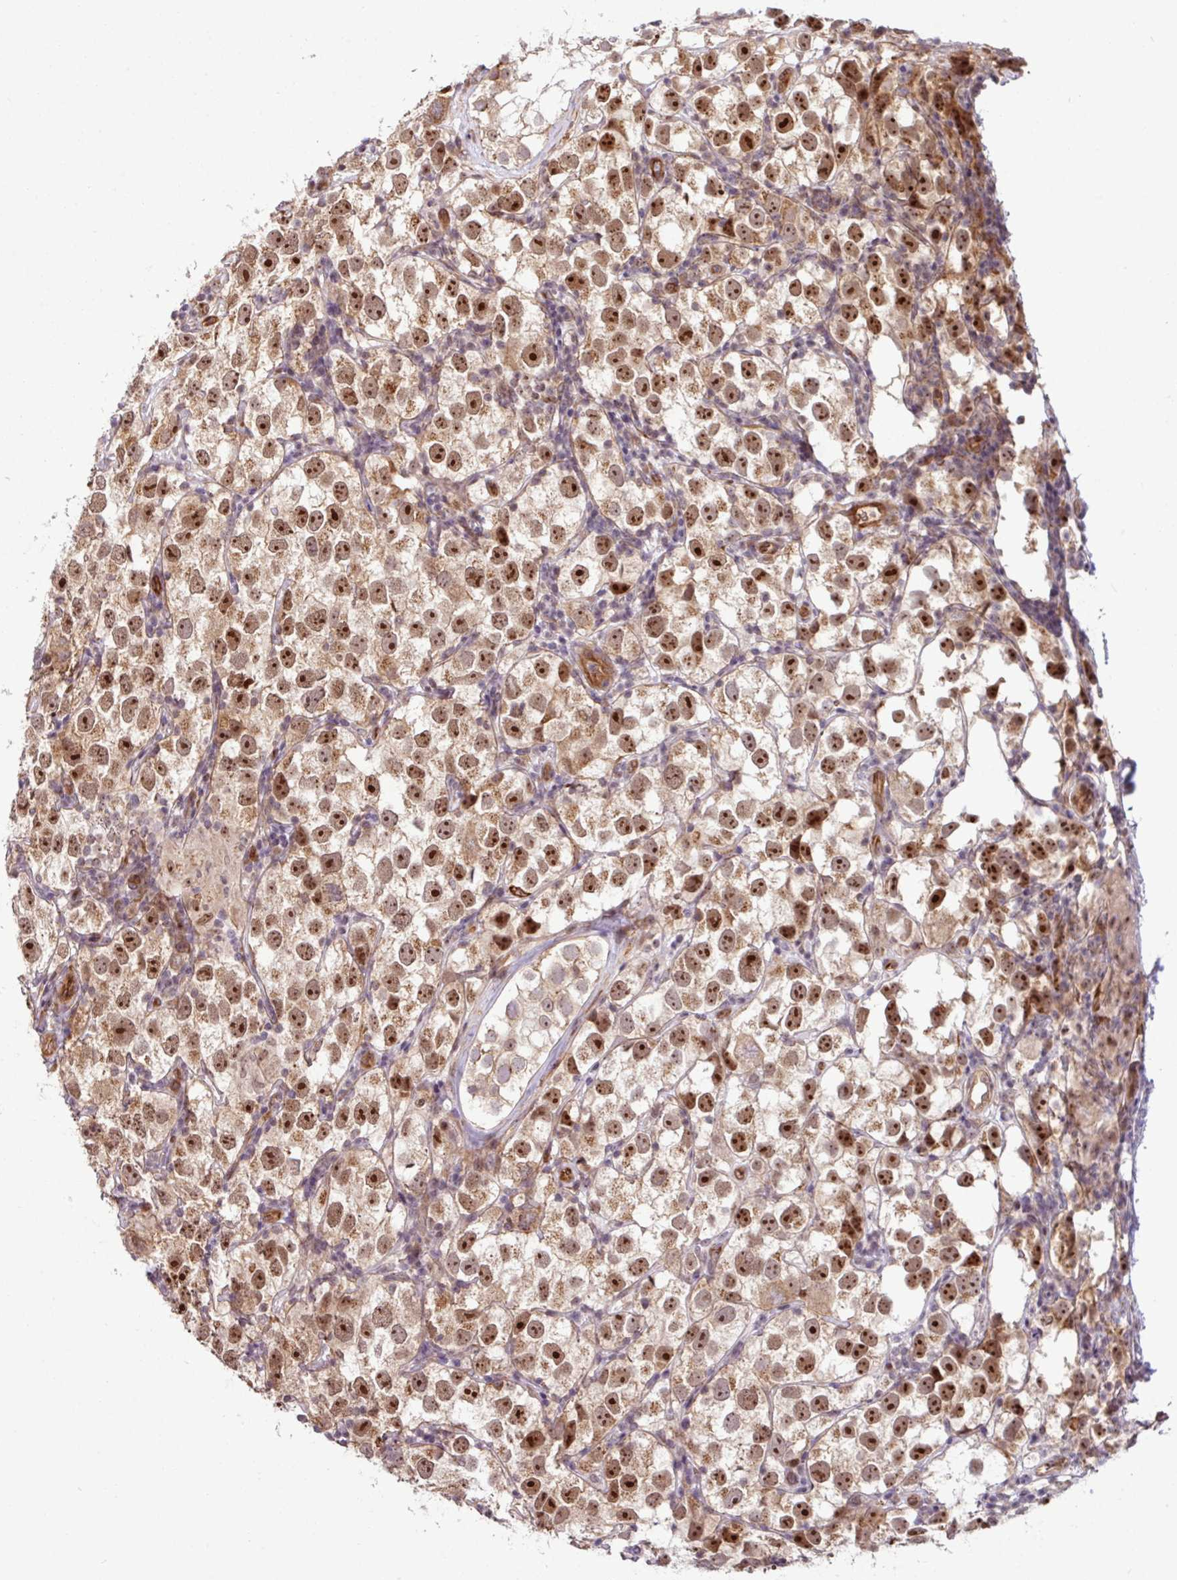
{"staining": {"intensity": "strong", "quantity": ">75%", "location": "nuclear"}, "tissue": "testis cancer", "cell_type": "Tumor cells", "image_type": "cancer", "snomed": [{"axis": "morphology", "description": "Seminoma, NOS"}, {"axis": "topography", "description": "Testis"}], "caption": "An image of human testis seminoma stained for a protein reveals strong nuclear brown staining in tumor cells.", "gene": "C7orf50", "patient": {"sex": "male", "age": 26}}